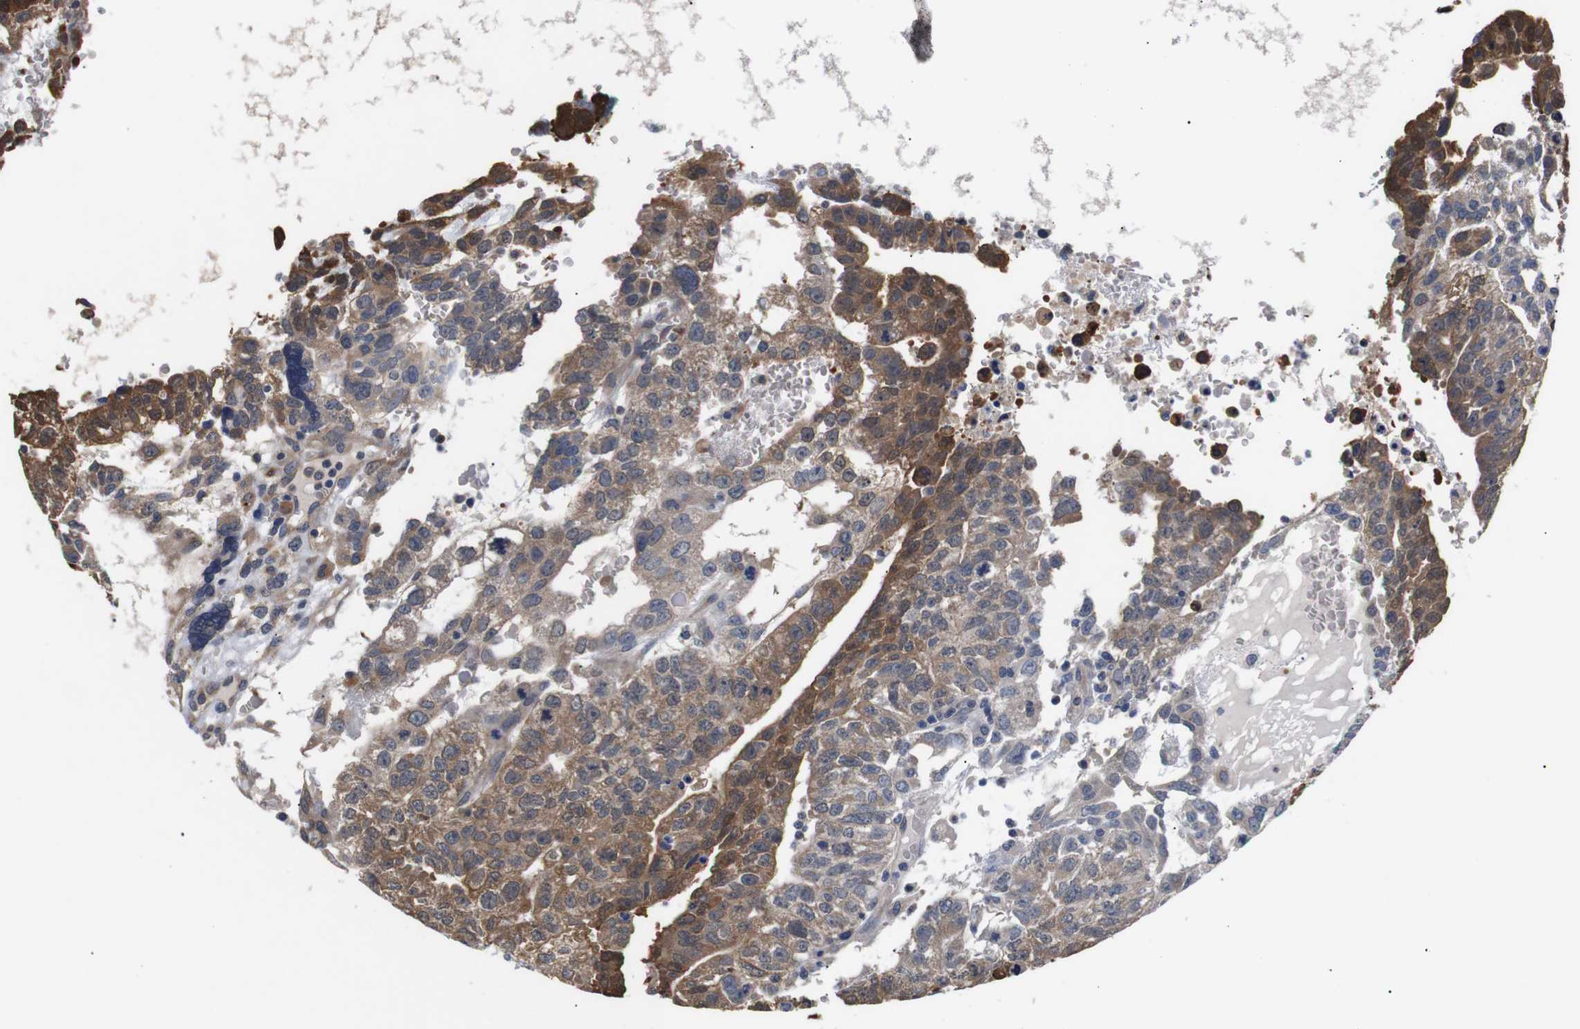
{"staining": {"intensity": "strong", "quantity": "25%-75%", "location": "cytoplasmic/membranous"}, "tissue": "testis cancer", "cell_type": "Tumor cells", "image_type": "cancer", "snomed": [{"axis": "morphology", "description": "Seminoma, NOS"}, {"axis": "morphology", "description": "Carcinoma, Embryonal, NOS"}, {"axis": "topography", "description": "Testis"}], "caption": "Testis seminoma stained for a protein demonstrates strong cytoplasmic/membranous positivity in tumor cells.", "gene": "DDR1", "patient": {"sex": "male", "age": 52}}